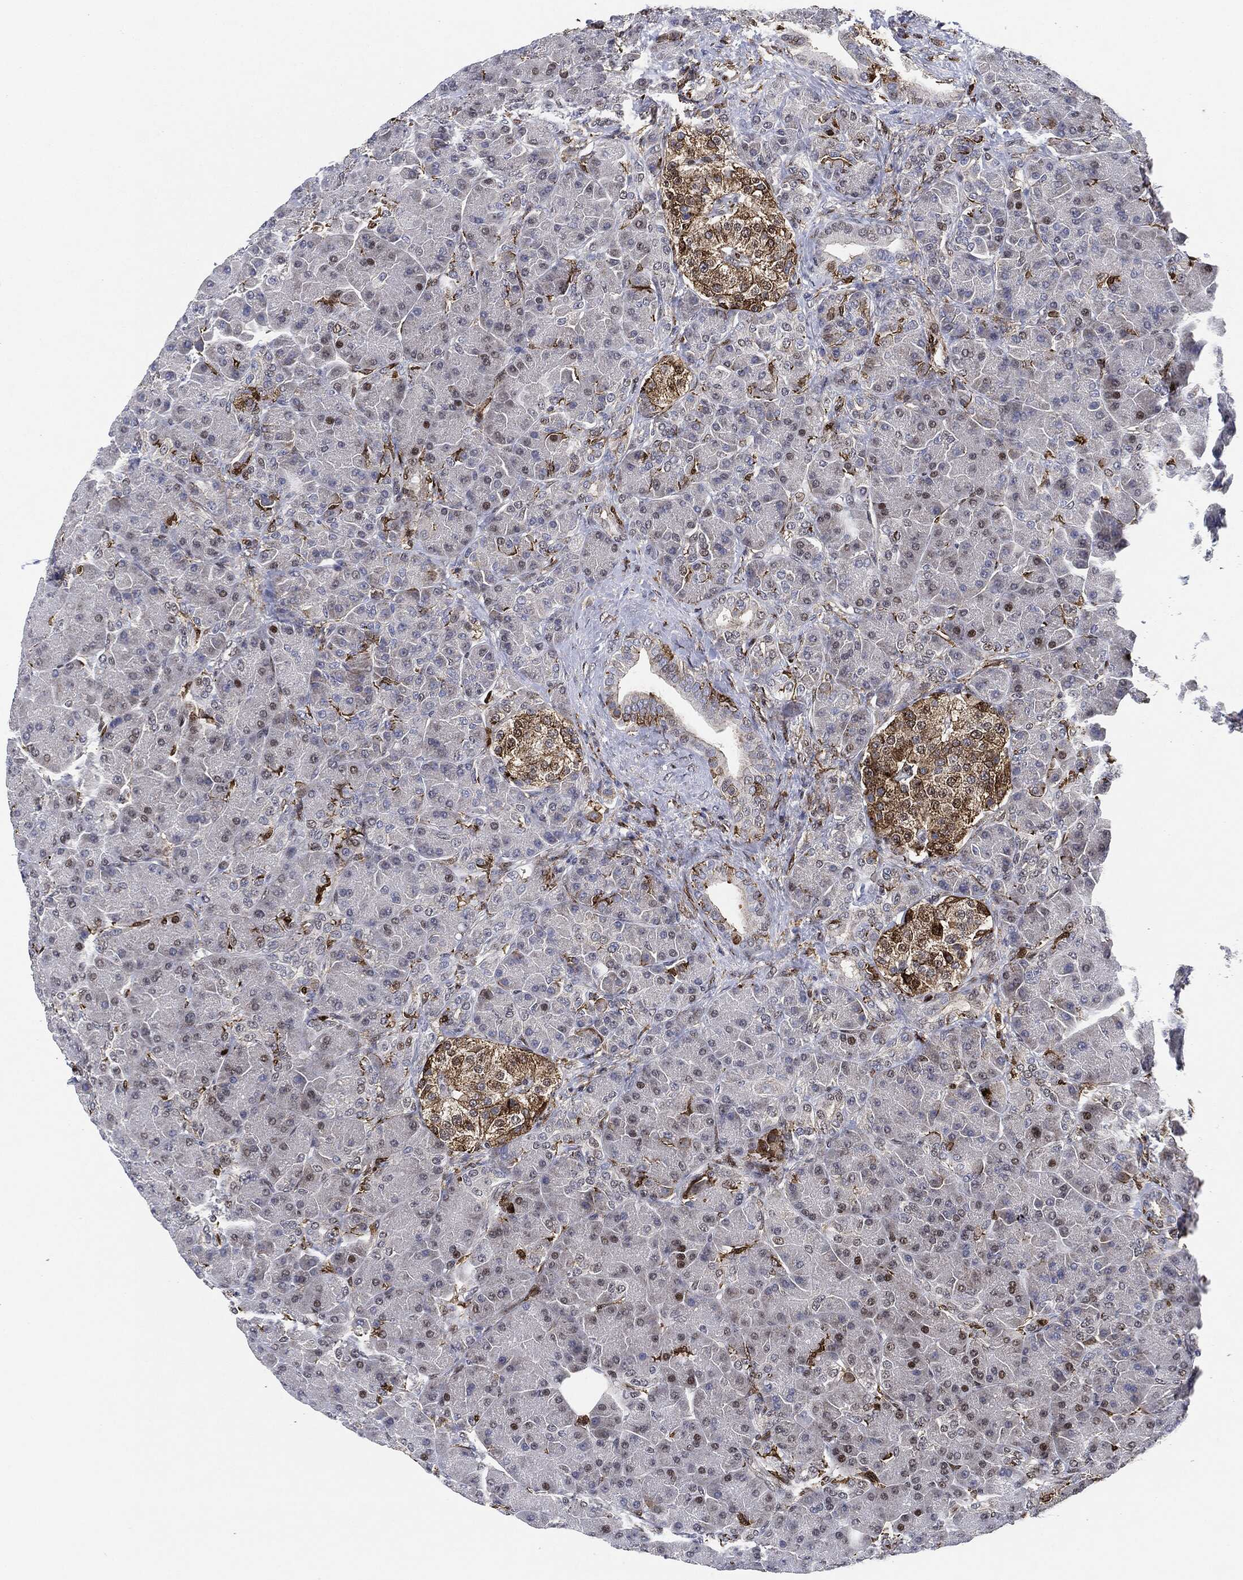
{"staining": {"intensity": "moderate", "quantity": "<25%", "location": "nuclear"}, "tissue": "pancreas", "cell_type": "Exocrine glandular cells", "image_type": "normal", "snomed": [{"axis": "morphology", "description": "Normal tissue, NOS"}, {"axis": "topography", "description": "Pancreas"}], "caption": "High-magnification brightfield microscopy of normal pancreas stained with DAB (brown) and counterstained with hematoxylin (blue). exocrine glandular cells exhibit moderate nuclear staining is appreciated in about<25% of cells.", "gene": "NANOS3", "patient": {"sex": "female", "age": 63}}